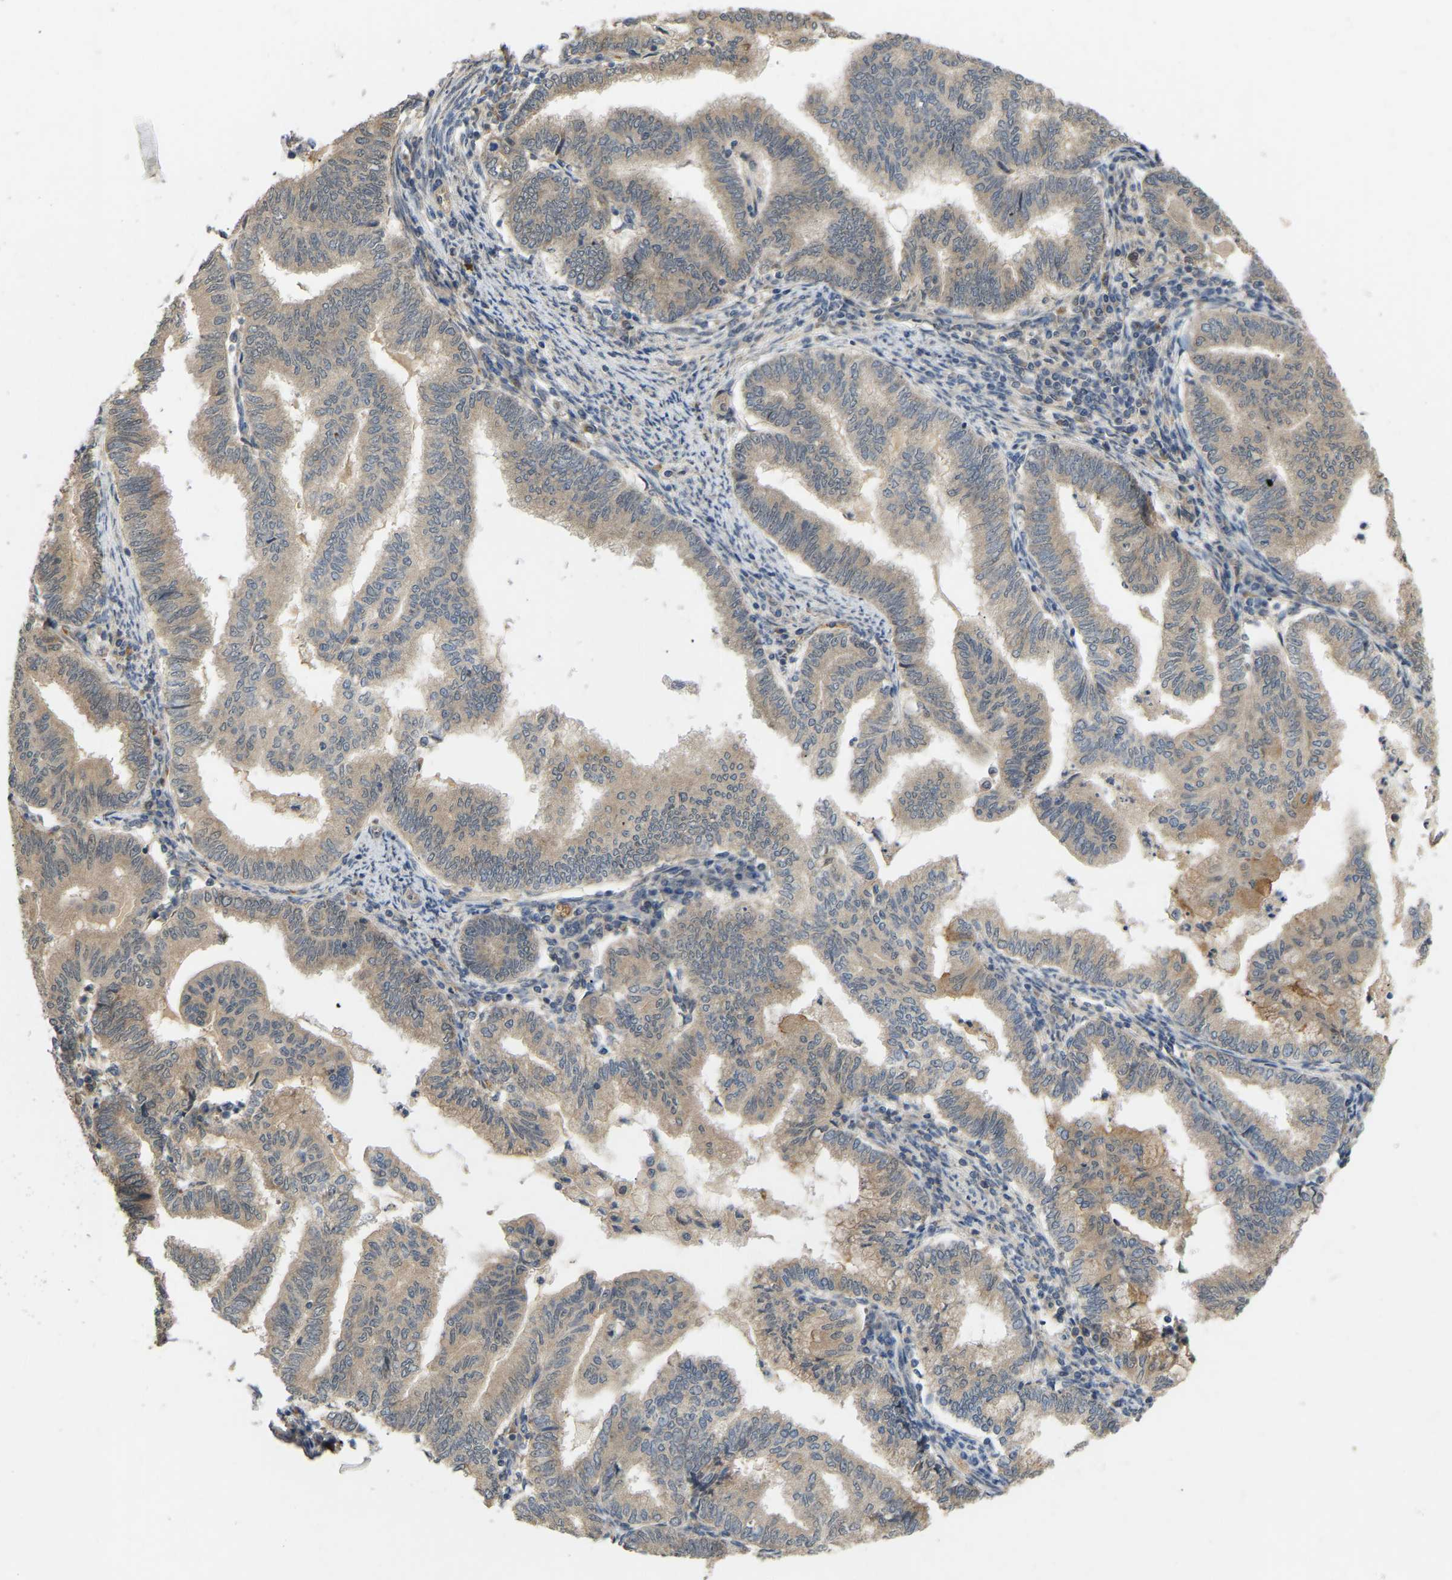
{"staining": {"intensity": "weak", "quantity": ">75%", "location": "cytoplasmic/membranous"}, "tissue": "endometrial cancer", "cell_type": "Tumor cells", "image_type": "cancer", "snomed": [{"axis": "morphology", "description": "Polyp, NOS"}, {"axis": "morphology", "description": "Adenocarcinoma, NOS"}, {"axis": "morphology", "description": "Adenoma, NOS"}, {"axis": "topography", "description": "Endometrium"}], "caption": "Human endometrial polyp stained with a protein marker shows weak staining in tumor cells.", "gene": "LIMK2", "patient": {"sex": "female", "age": 79}}